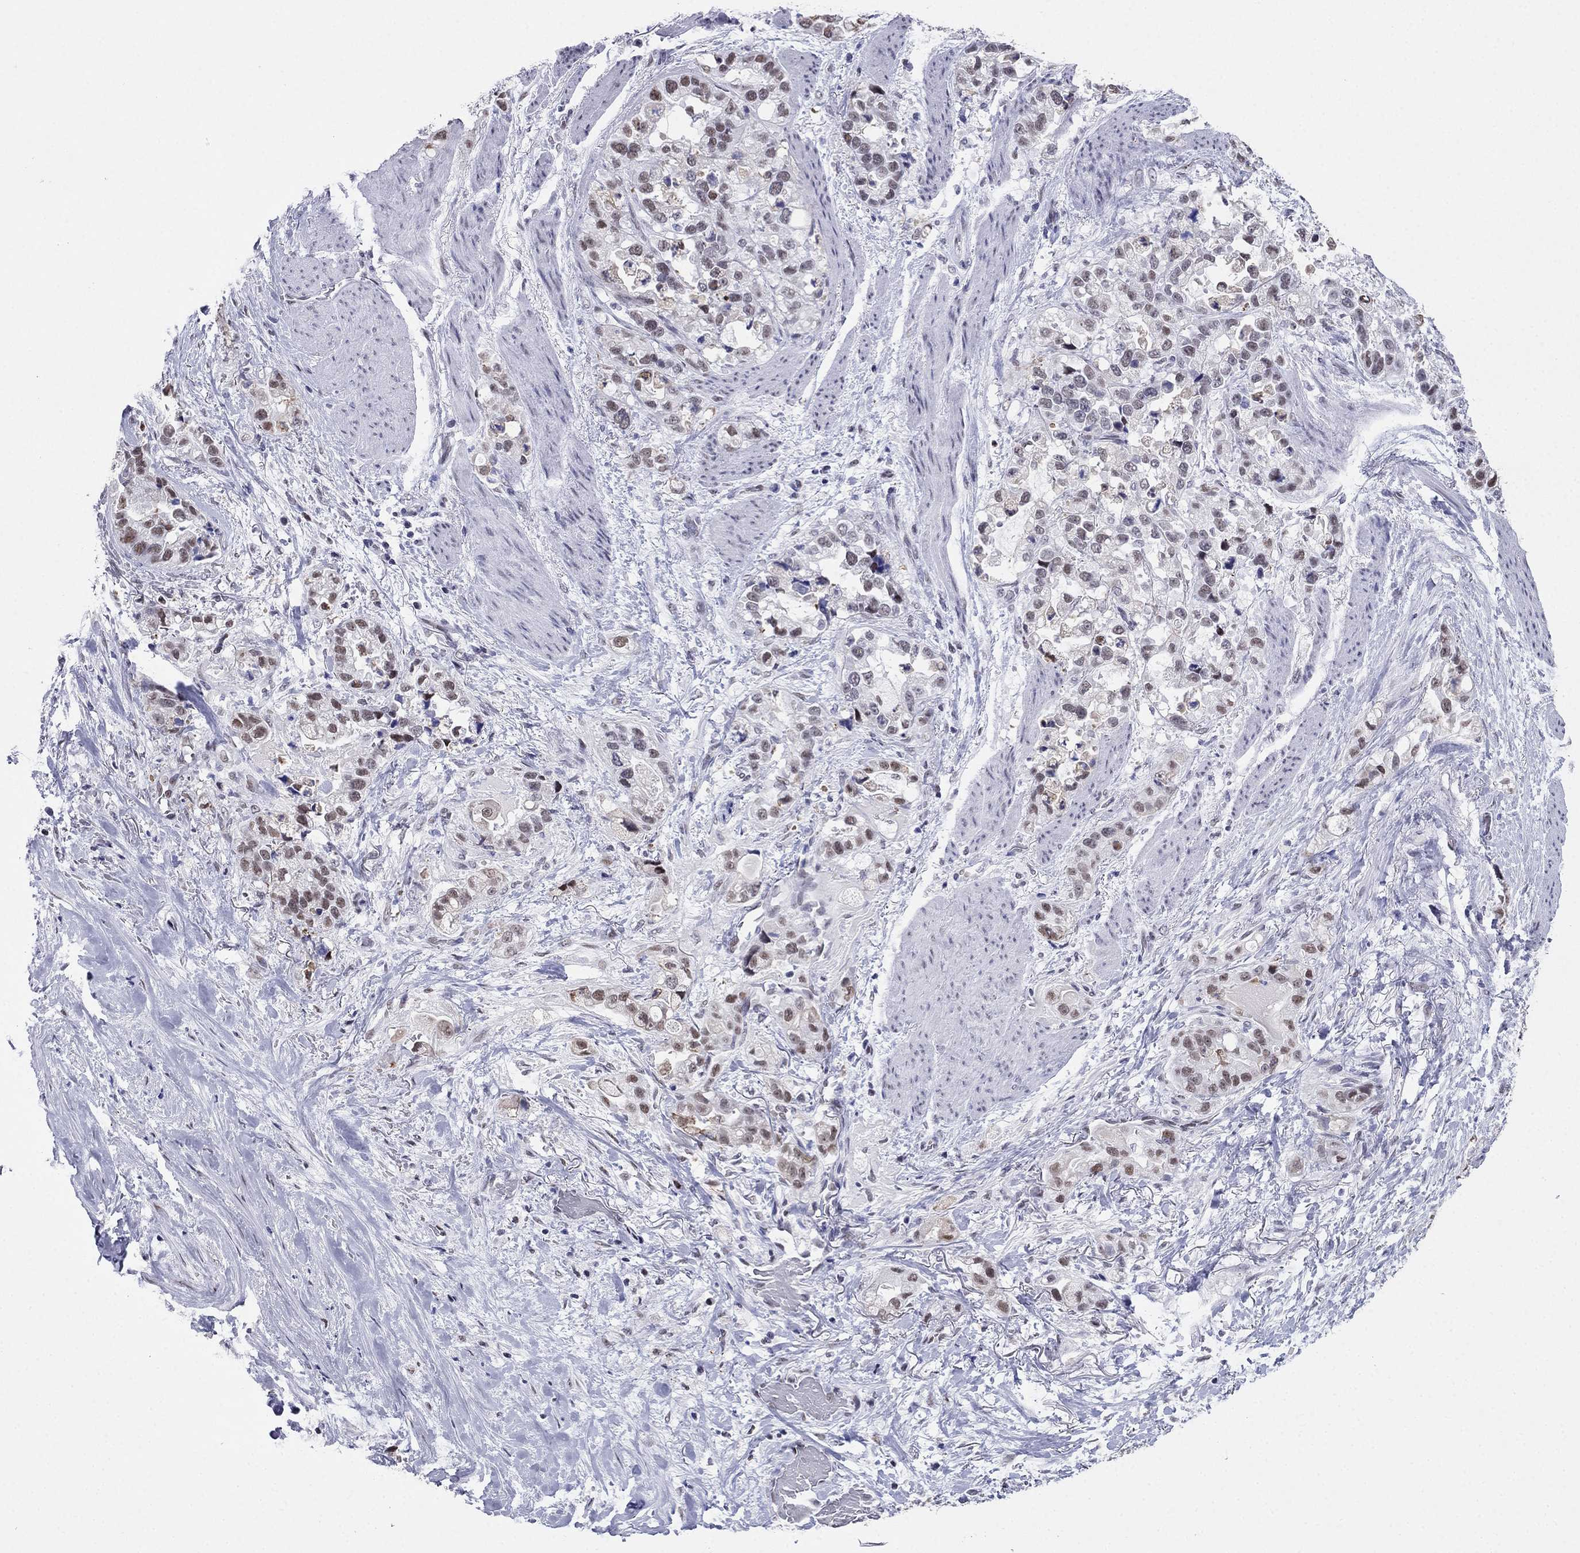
{"staining": {"intensity": "weak", "quantity": "25%-75%", "location": "nuclear"}, "tissue": "stomach cancer", "cell_type": "Tumor cells", "image_type": "cancer", "snomed": [{"axis": "morphology", "description": "Adenocarcinoma, NOS"}, {"axis": "topography", "description": "Stomach"}], "caption": "Weak nuclear protein expression is appreciated in approximately 25%-75% of tumor cells in adenocarcinoma (stomach).", "gene": "PPM1G", "patient": {"sex": "male", "age": 59}}